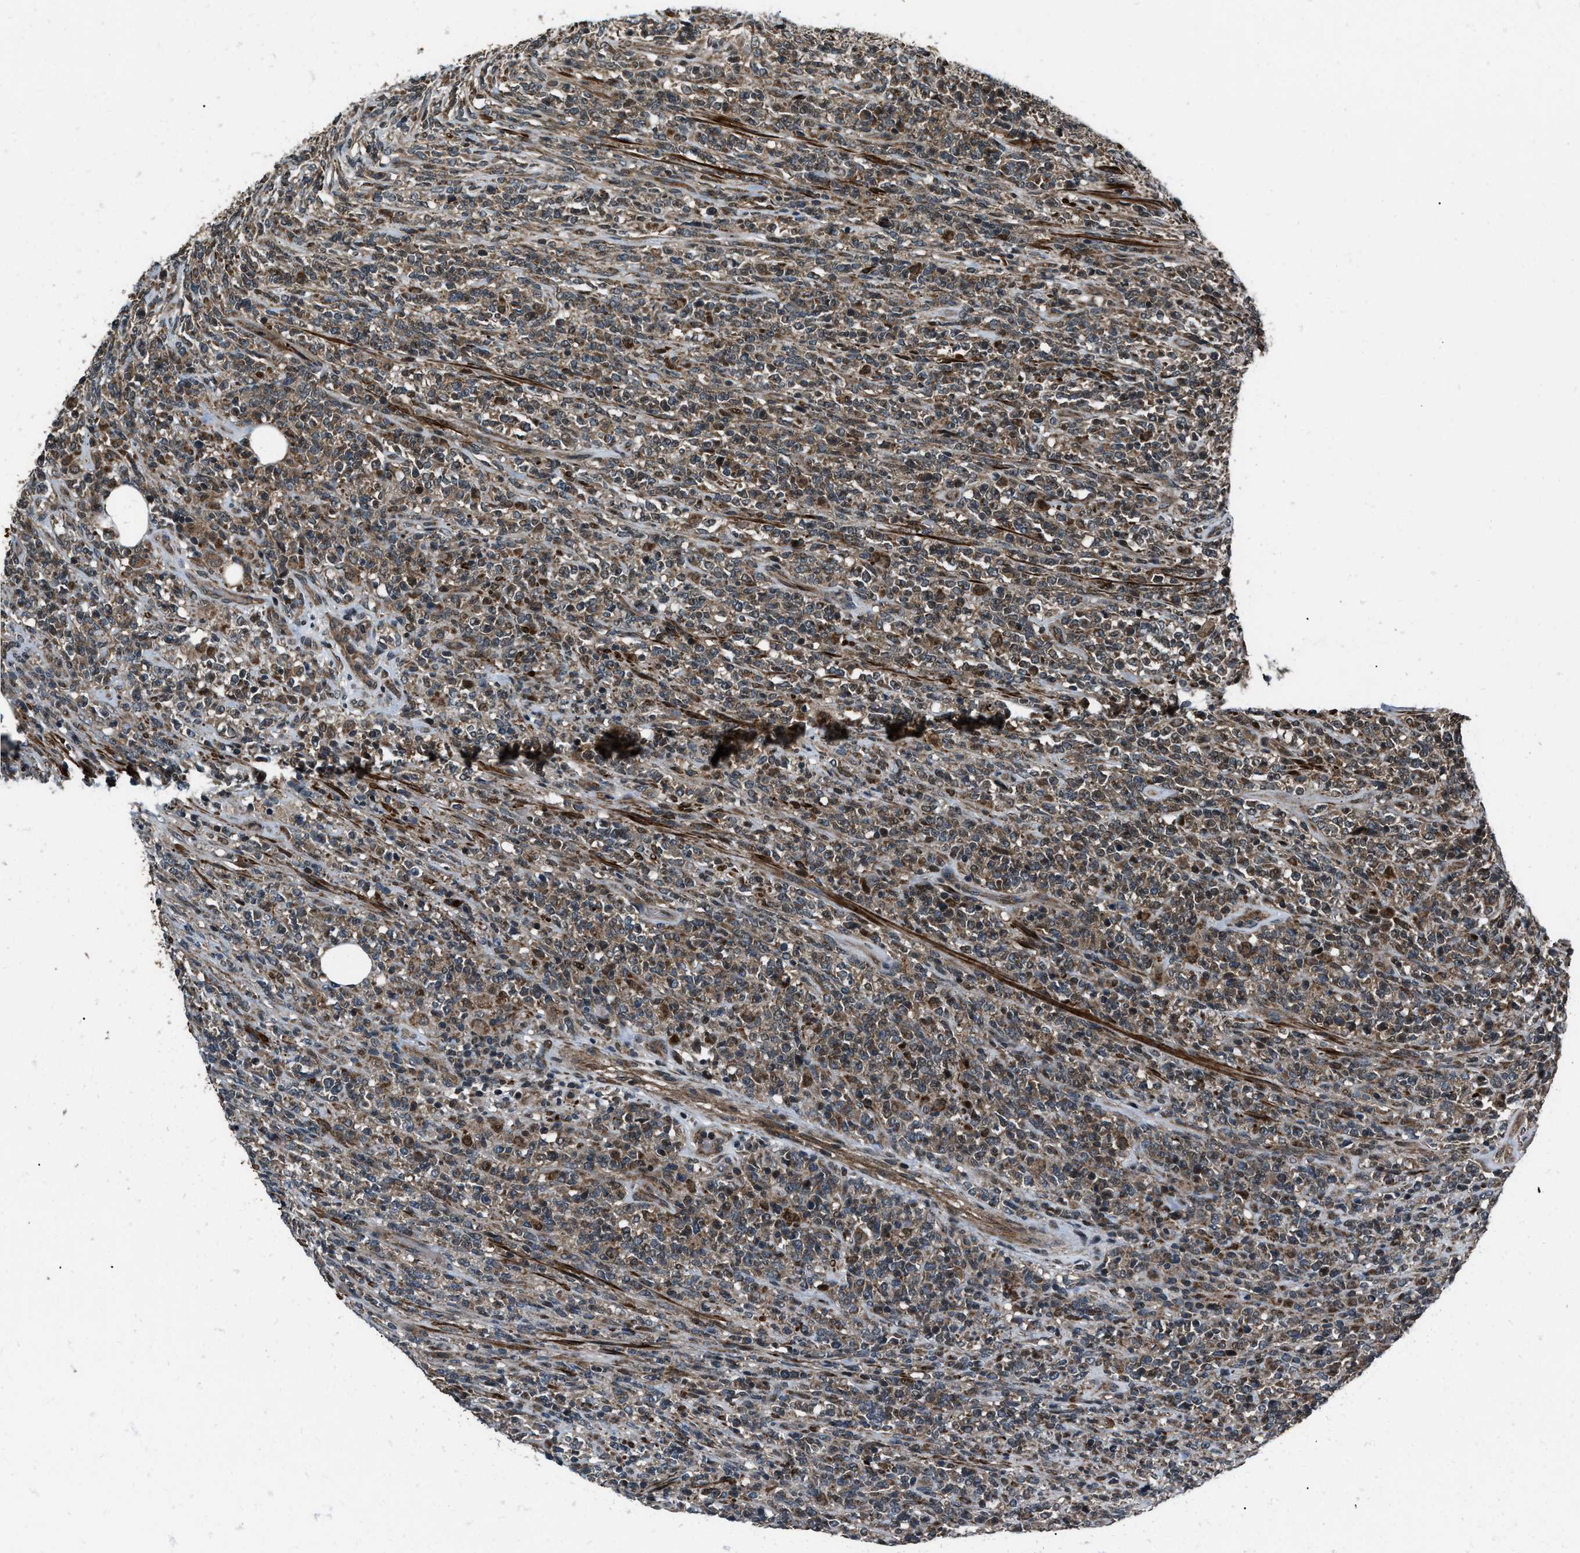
{"staining": {"intensity": "weak", "quantity": ">75%", "location": "cytoplasmic/membranous,nuclear"}, "tissue": "lymphoma", "cell_type": "Tumor cells", "image_type": "cancer", "snomed": [{"axis": "morphology", "description": "Malignant lymphoma, non-Hodgkin's type, High grade"}, {"axis": "topography", "description": "Soft tissue"}], "caption": "A micrograph showing weak cytoplasmic/membranous and nuclear positivity in about >75% of tumor cells in lymphoma, as visualized by brown immunohistochemical staining.", "gene": "IRAK4", "patient": {"sex": "male", "age": 18}}